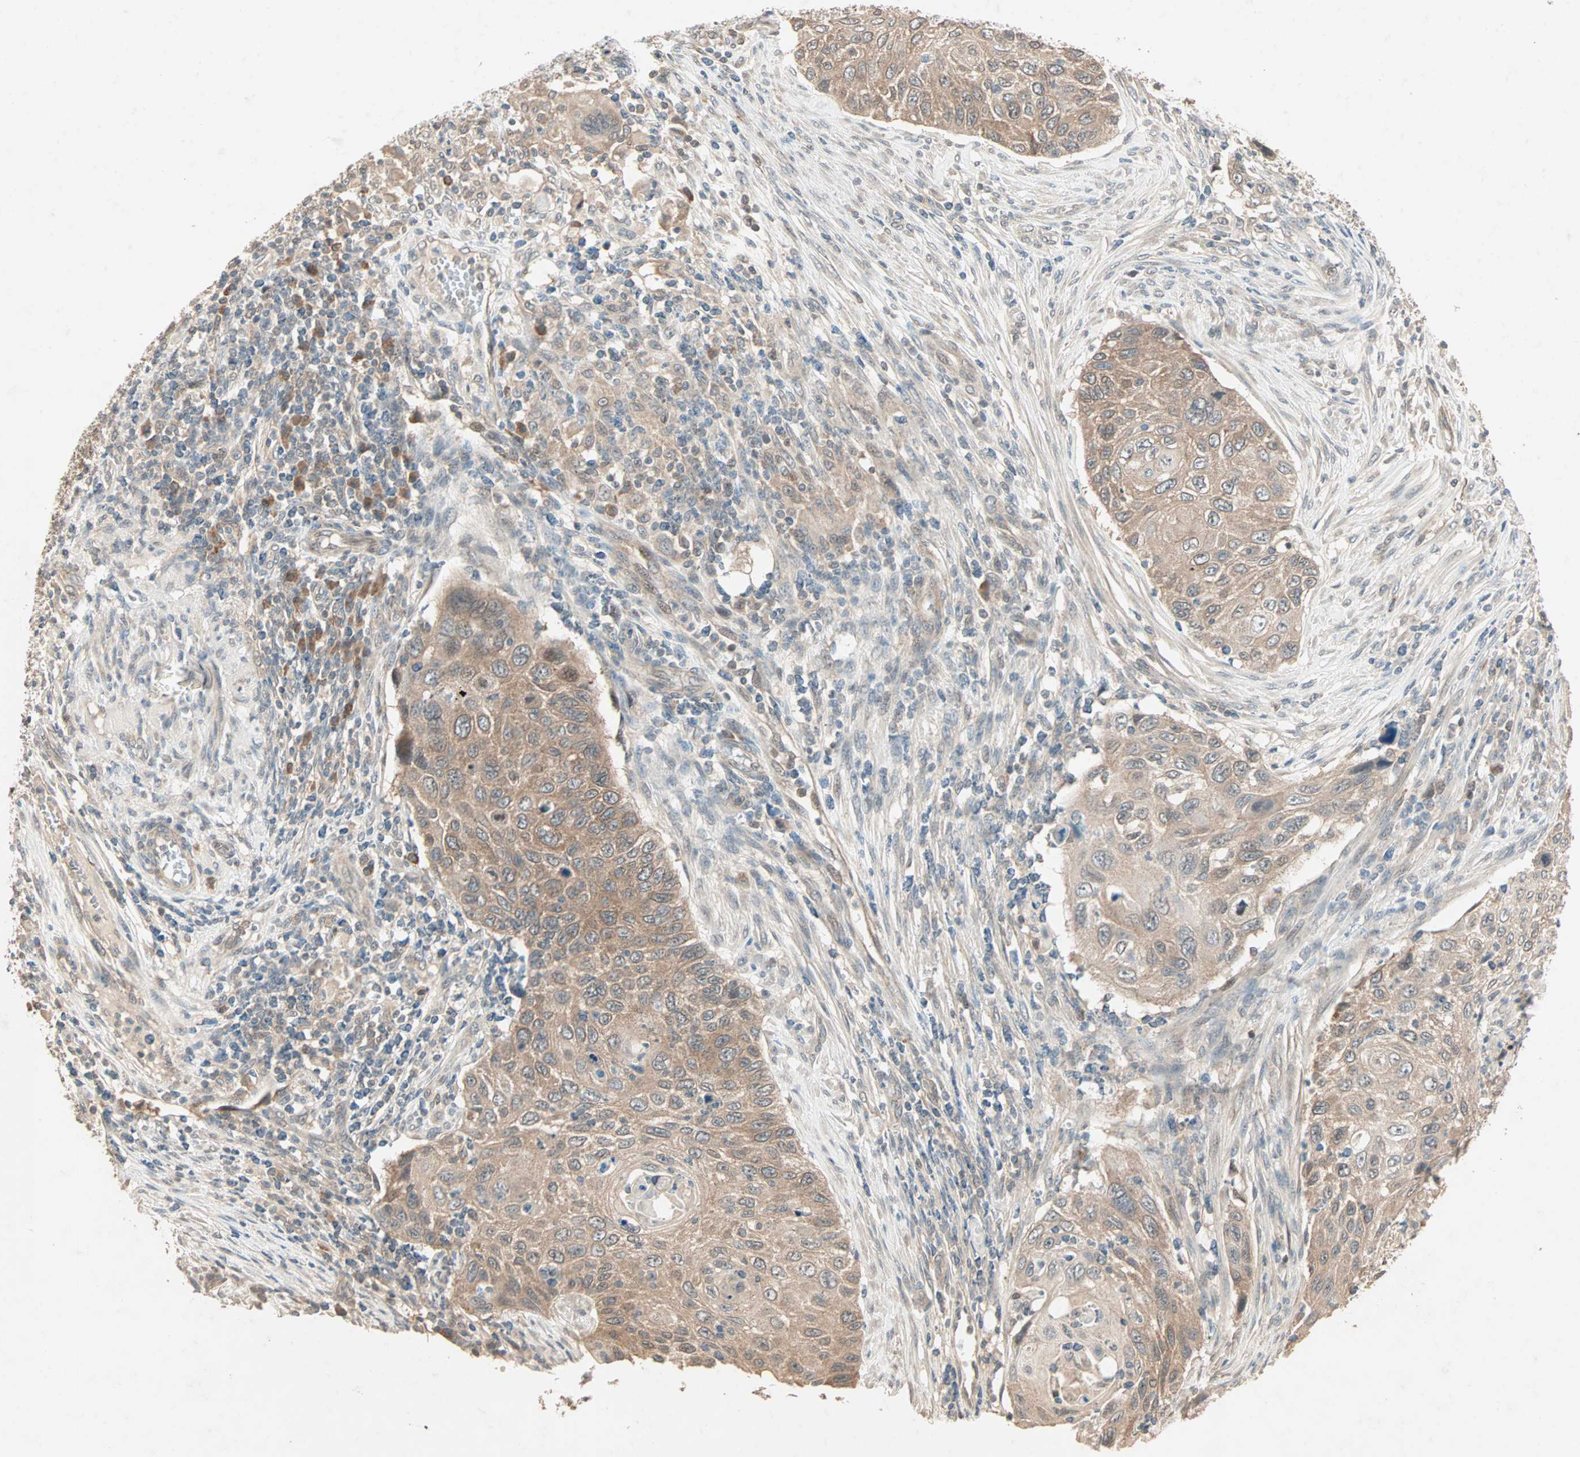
{"staining": {"intensity": "moderate", "quantity": ">75%", "location": "cytoplasmic/membranous"}, "tissue": "cervical cancer", "cell_type": "Tumor cells", "image_type": "cancer", "snomed": [{"axis": "morphology", "description": "Squamous cell carcinoma, NOS"}, {"axis": "topography", "description": "Cervix"}], "caption": "This micrograph demonstrates squamous cell carcinoma (cervical) stained with immunohistochemistry (IHC) to label a protein in brown. The cytoplasmic/membranous of tumor cells show moderate positivity for the protein. Nuclei are counter-stained blue.", "gene": "TTF2", "patient": {"sex": "female", "age": 70}}